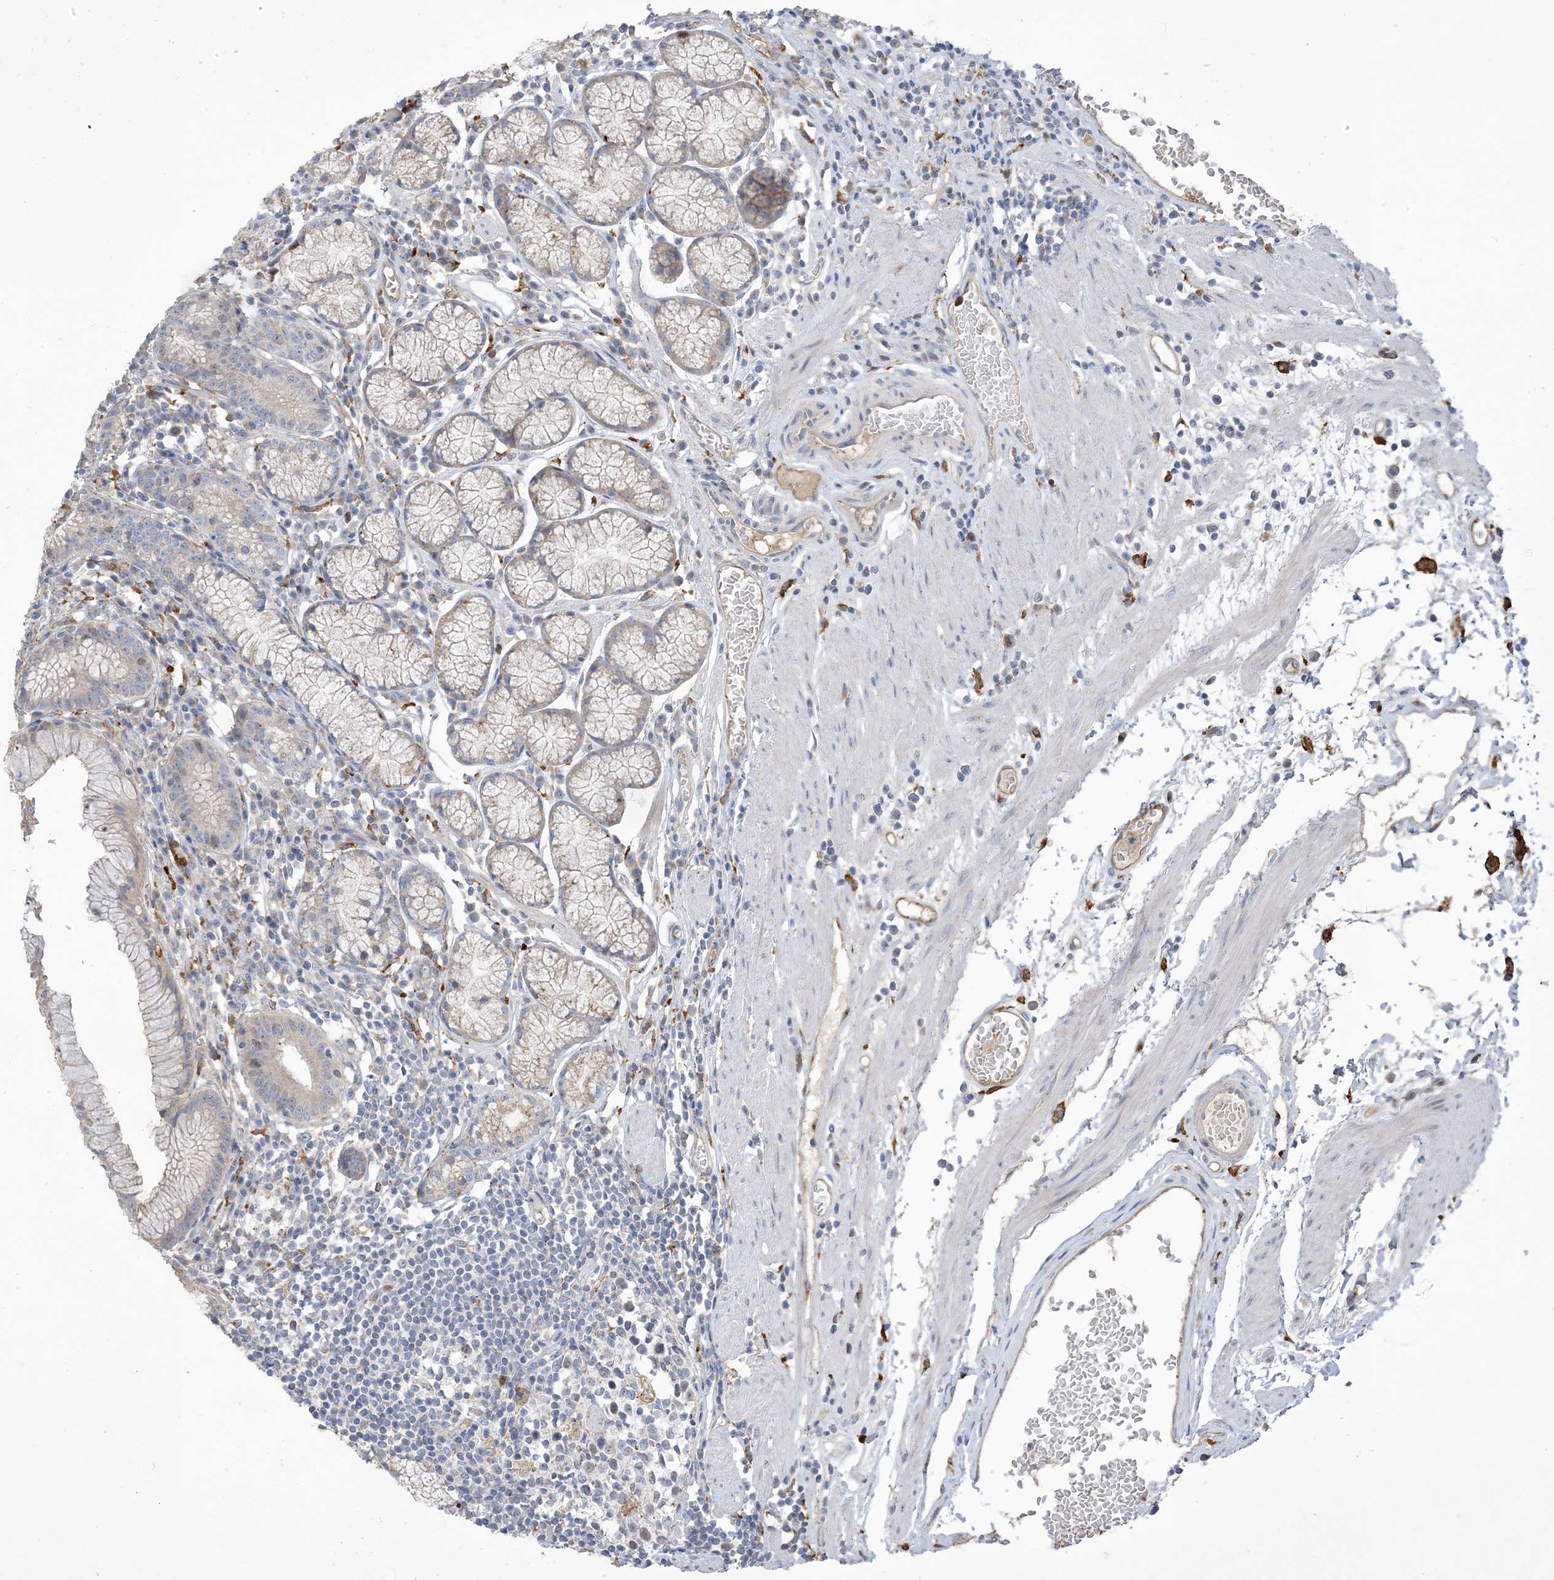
{"staining": {"intensity": "weak", "quantity": "<25%", "location": "cytoplasmic/membranous"}, "tissue": "stomach", "cell_type": "Glandular cells", "image_type": "normal", "snomed": [{"axis": "morphology", "description": "Normal tissue, NOS"}, {"axis": "topography", "description": "Stomach"}], "caption": "Histopathology image shows no significant protein positivity in glandular cells of benign stomach. The staining is performed using DAB (3,3'-diaminobenzidine) brown chromogen with nuclei counter-stained in using hematoxylin.", "gene": "PEAR1", "patient": {"sex": "male", "age": 55}}